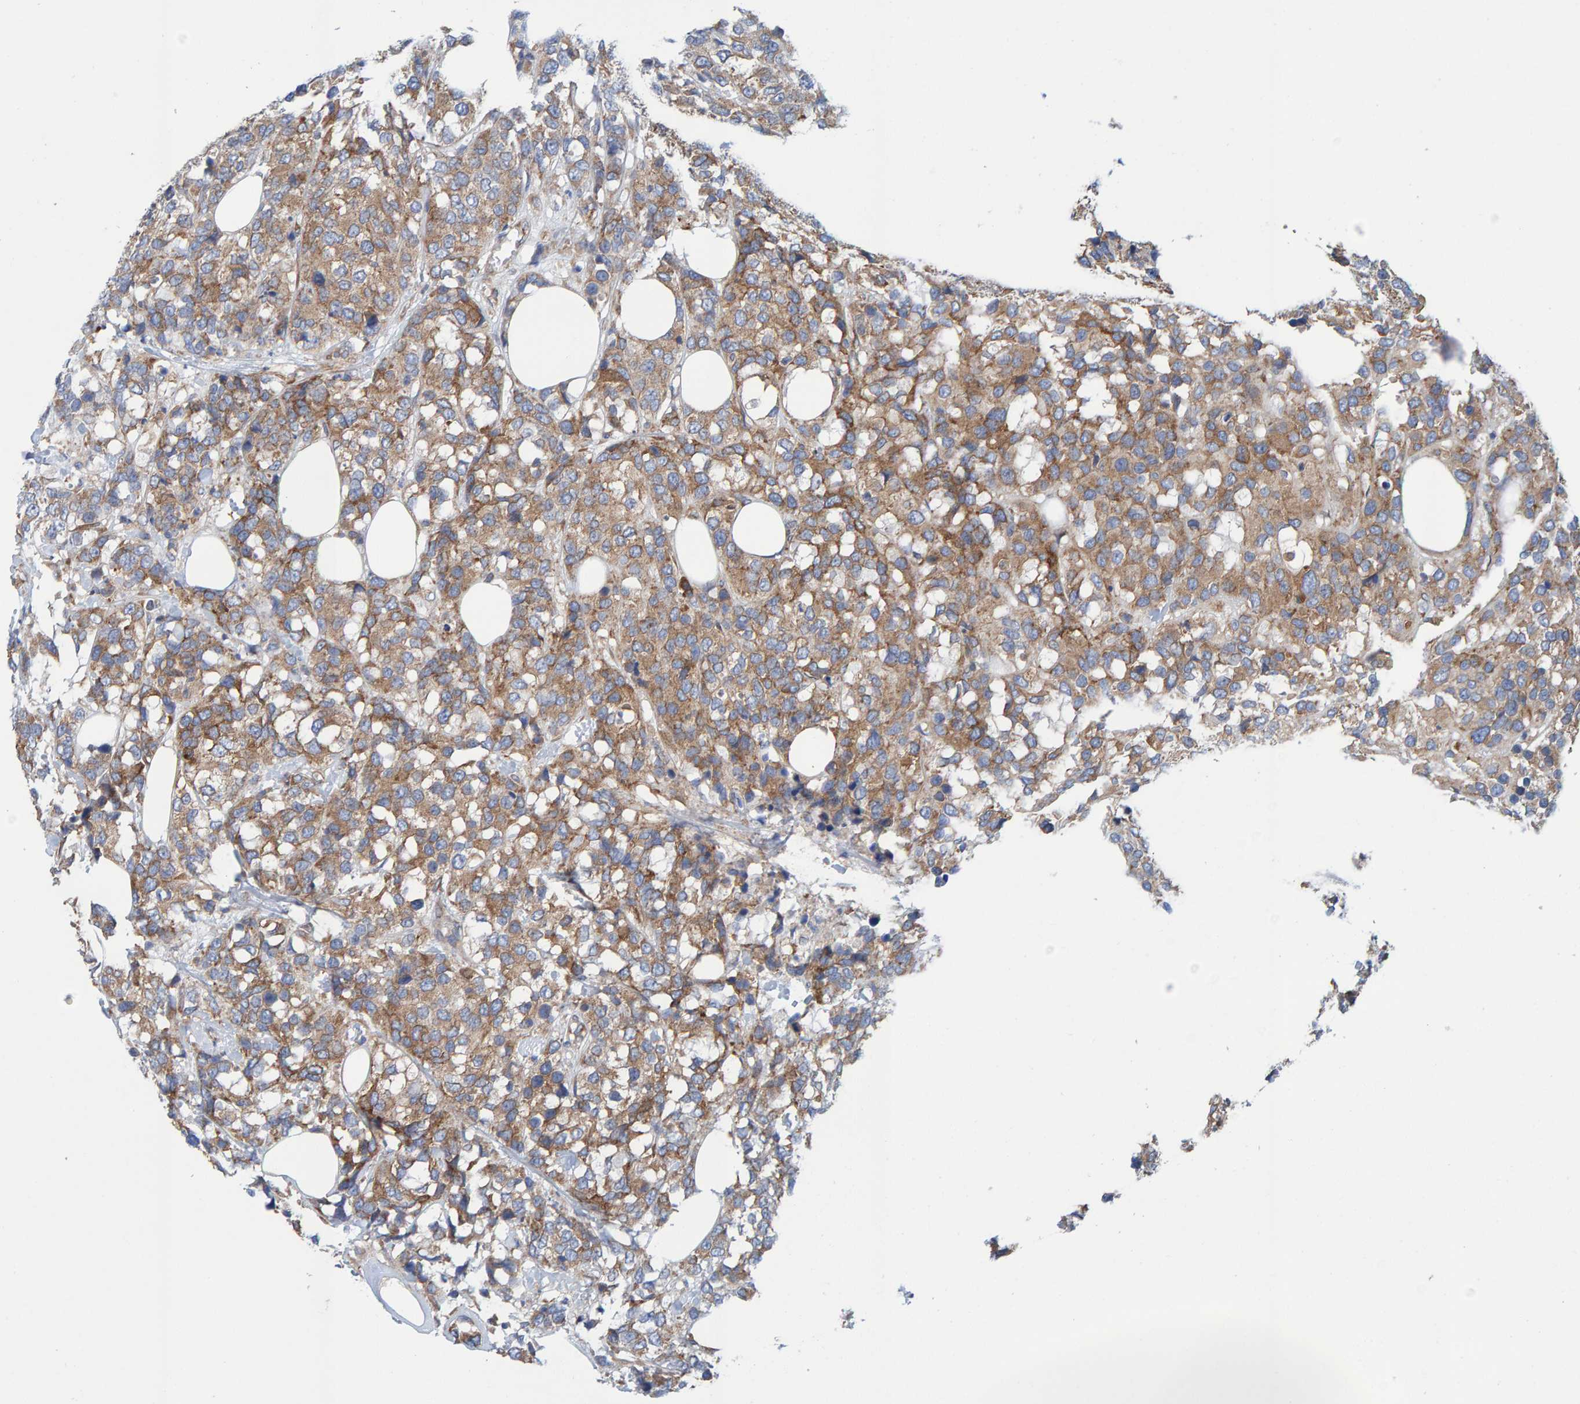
{"staining": {"intensity": "moderate", "quantity": ">75%", "location": "cytoplasmic/membranous"}, "tissue": "breast cancer", "cell_type": "Tumor cells", "image_type": "cancer", "snomed": [{"axis": "morphology", "description": "Lobular carcinoma"}, {"axis": "topography", "description": "Breast"}], "caption": "Human breast cancer (lobular carcinoma) stained with a brown dye shows moderate cytoplasmic/membranous positive expression in approximately >75% of tumor cells.", "gene": "CDK5RAP3", "patient": {"sex": "female", "age": 59}}